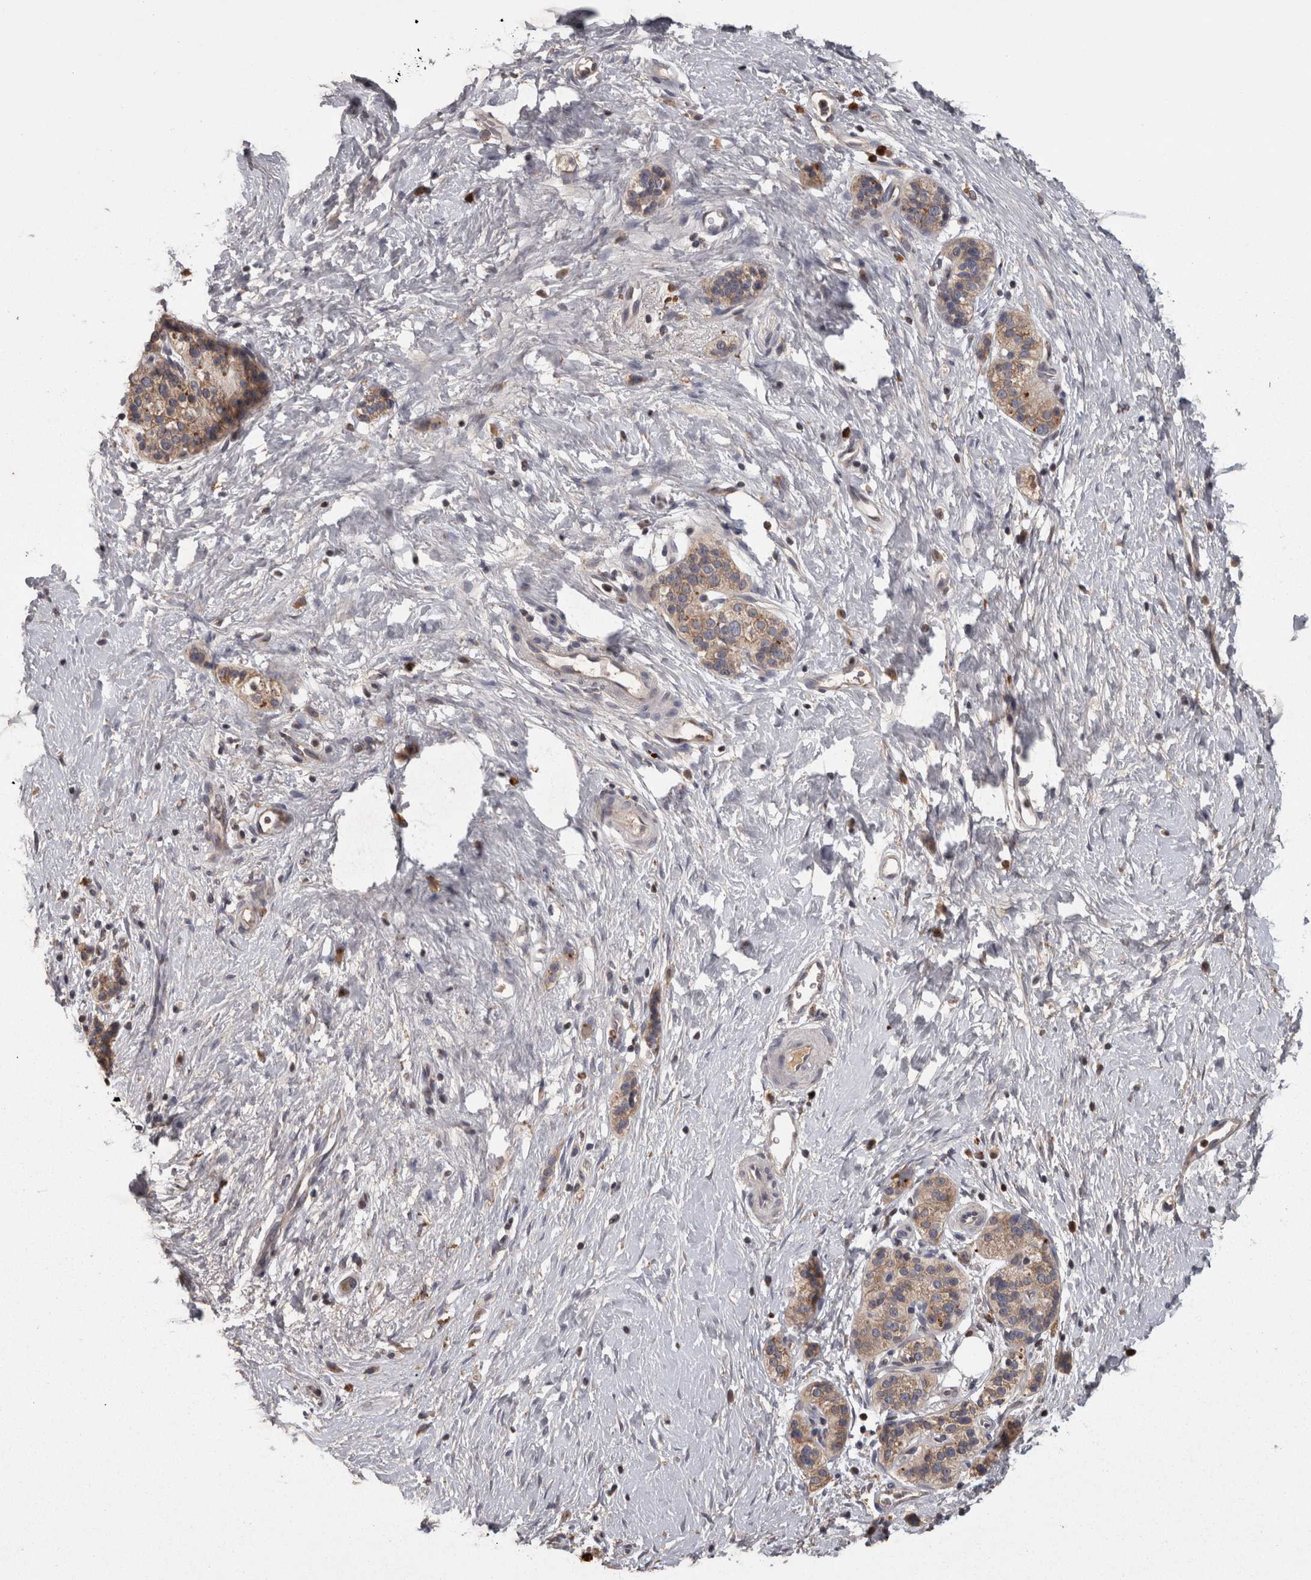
{"staining": {"intensity": "weak", "quantity": ">75%", "location": "cytoplasmic/membranous"}, "tissue": "pancreatic cancer", "cell_type": "Tumor cells", "image_type": "cancer", "snomed": [{"axis": "morphology", "description": "Adenocarcinoma, NOS"}, {"axis": "topography", "description": "Pancreas"}], "caption": "Pancreatic cancer (adenocarcinoma) was stained to show a protein in brown. There is low levels of weak cytoplasmic/membranous positivity in approximately >75% of tumor cells.", "gene": "PCM1", "patient": {"sex": "male", "age": 50}}